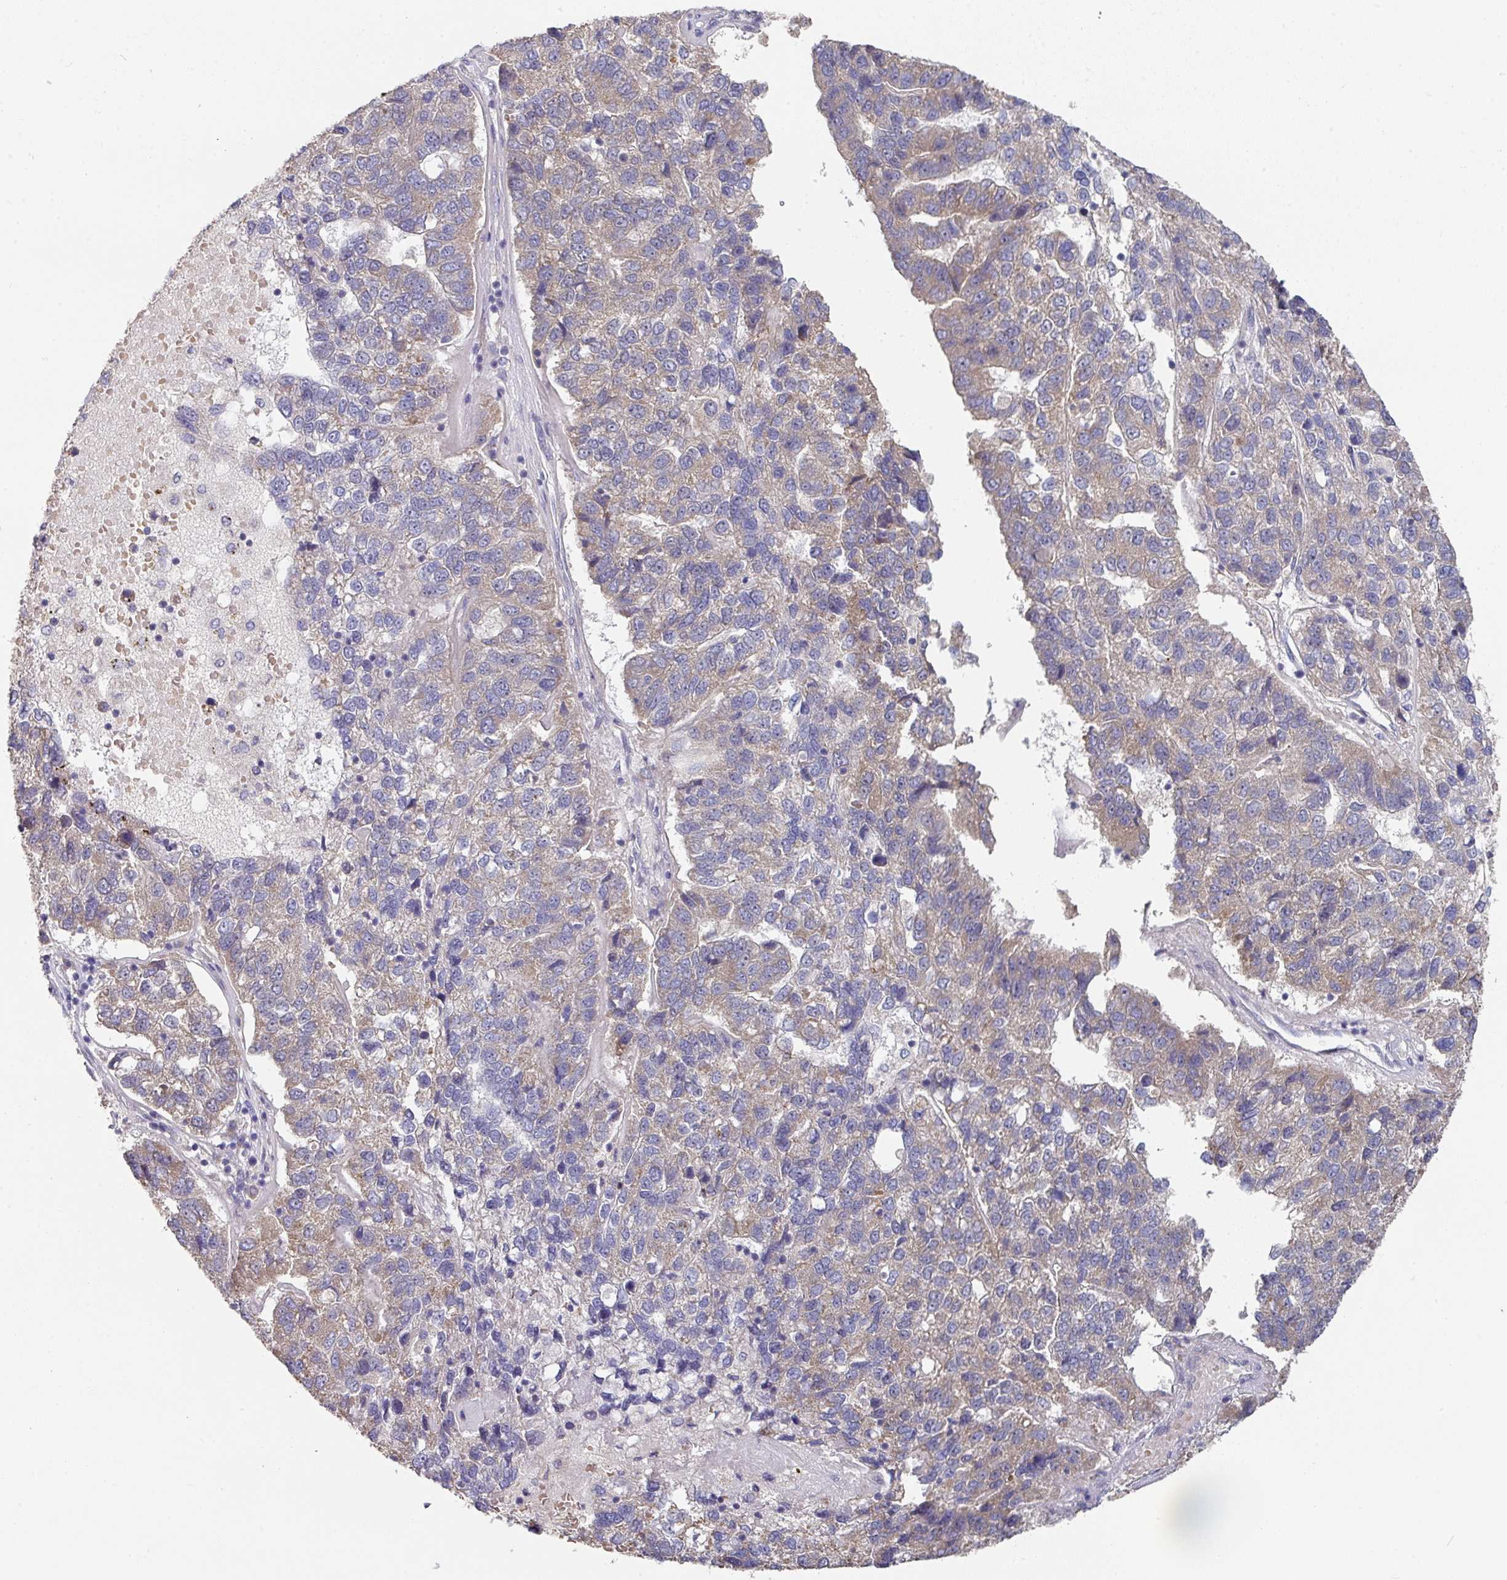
{"staining": {"intensity": "weak", "quantity": "25%-75%", "location": "cytoplasmic/membranous"}, "tissue": "pancreatic cancer", "cell_type": "Tumor cells", "image_type": "cancer", "snomed": [{"axis": "morphology", "description": "Adenocarcinoma, NOS"}, {"axis": "topography", "description": "Pancreas"}], "caption": "Pancreatic cancer (adenocarcinoma) stained with a protein marker exhibits weak staining in tumor cells.", "gene": "PYROXD2", "patient": {"sex": "female", "age": 61}}